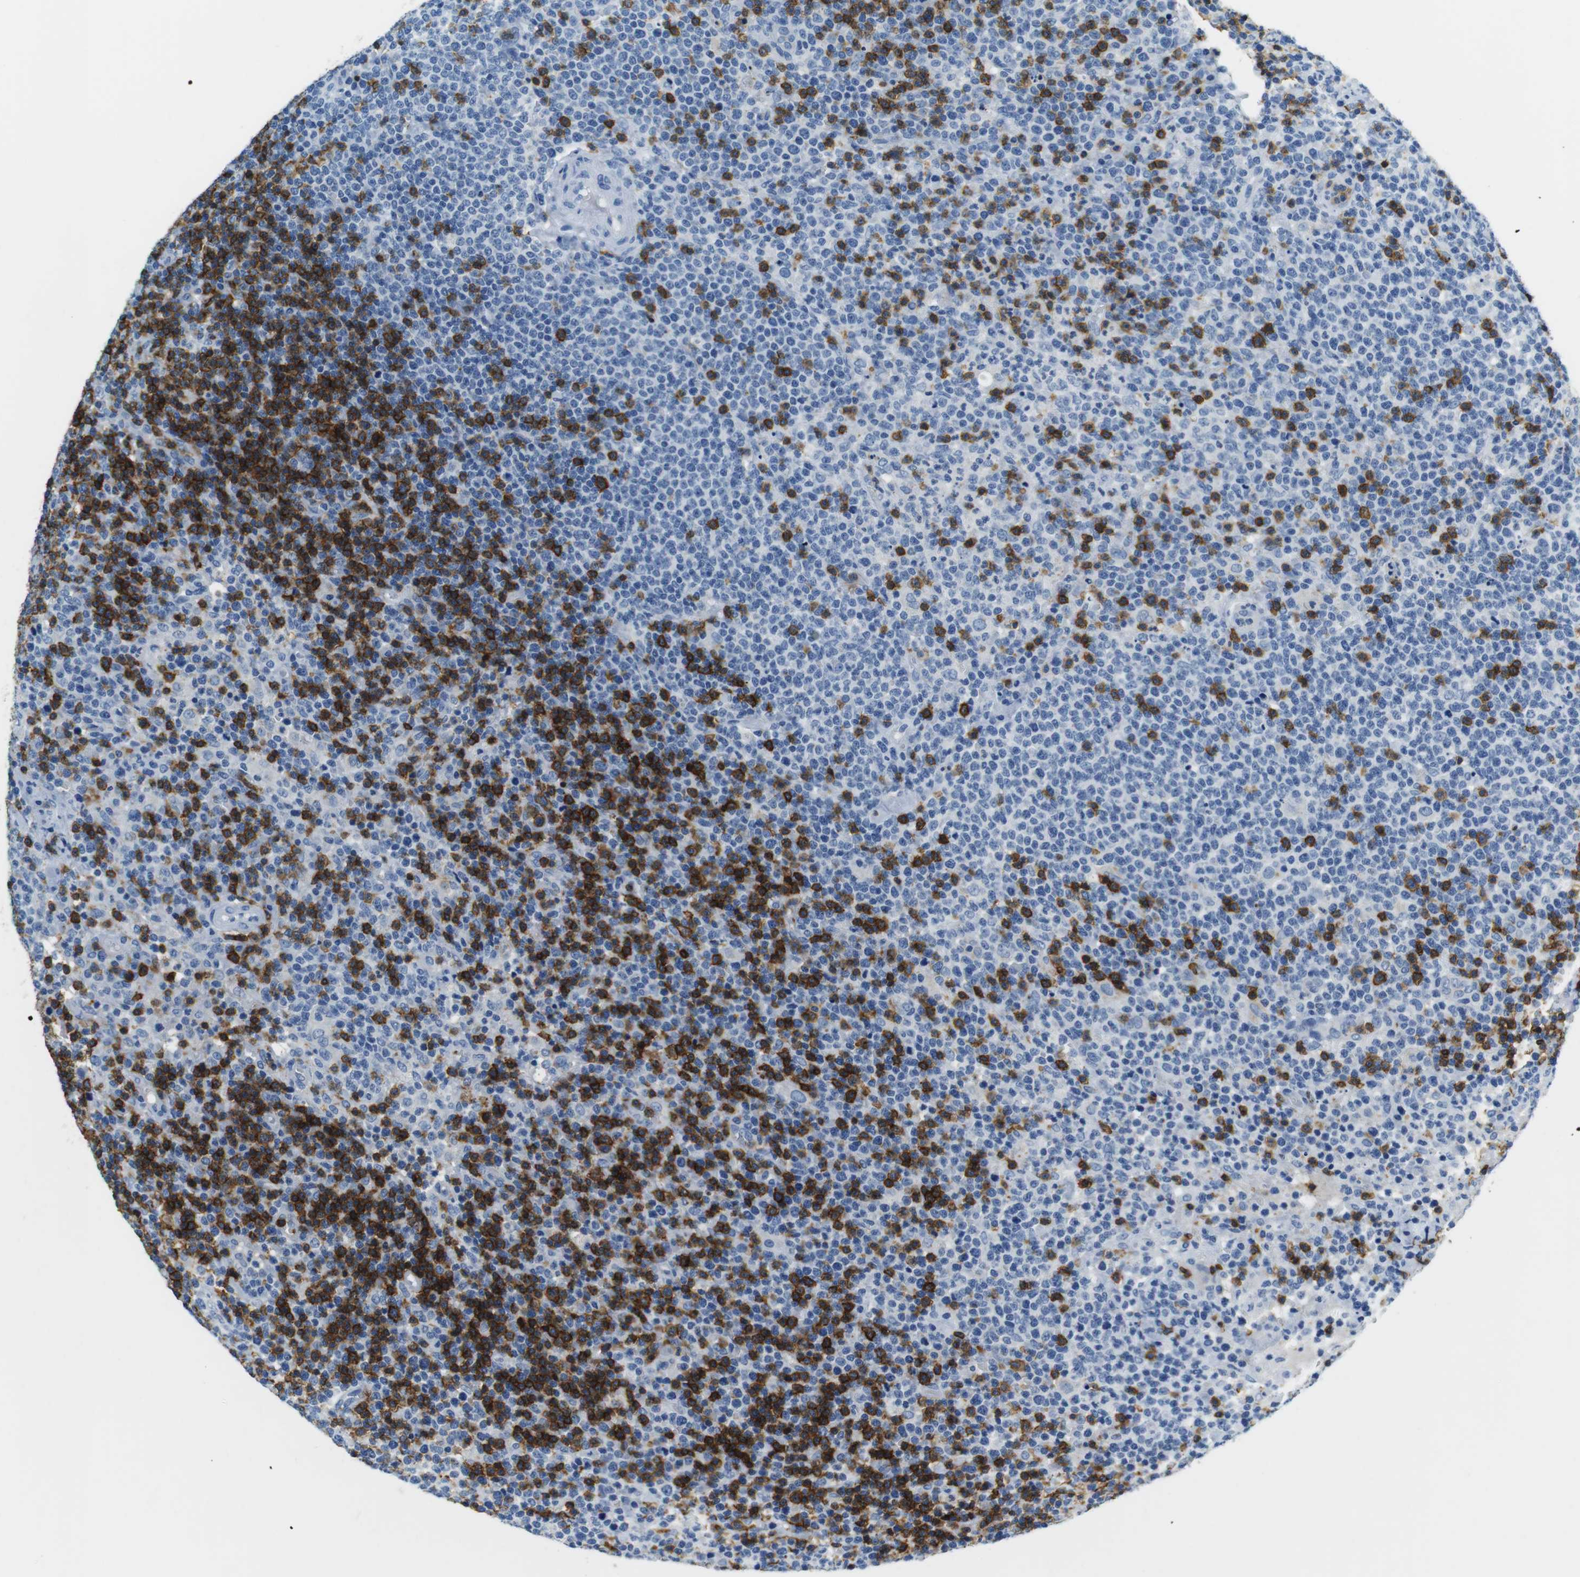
{"staining": {"intensity": "negative", "quantity": "none", "location": "none"}, "tissue": "lymphoma", "cell_type": "Tumor cells", "image_type": "cancer", "snomed": [{"axis": "morphology", "description": "Malignant lymphoma, non-Hodgkin's type, High grade"}, {"axis": "topography", "description": "Lymph node"}], "caption": "Tumor cells are negative for protein expression in human lymphoma.", "gene": "LAT", "patient": {"sex": "male", "age": 61}}